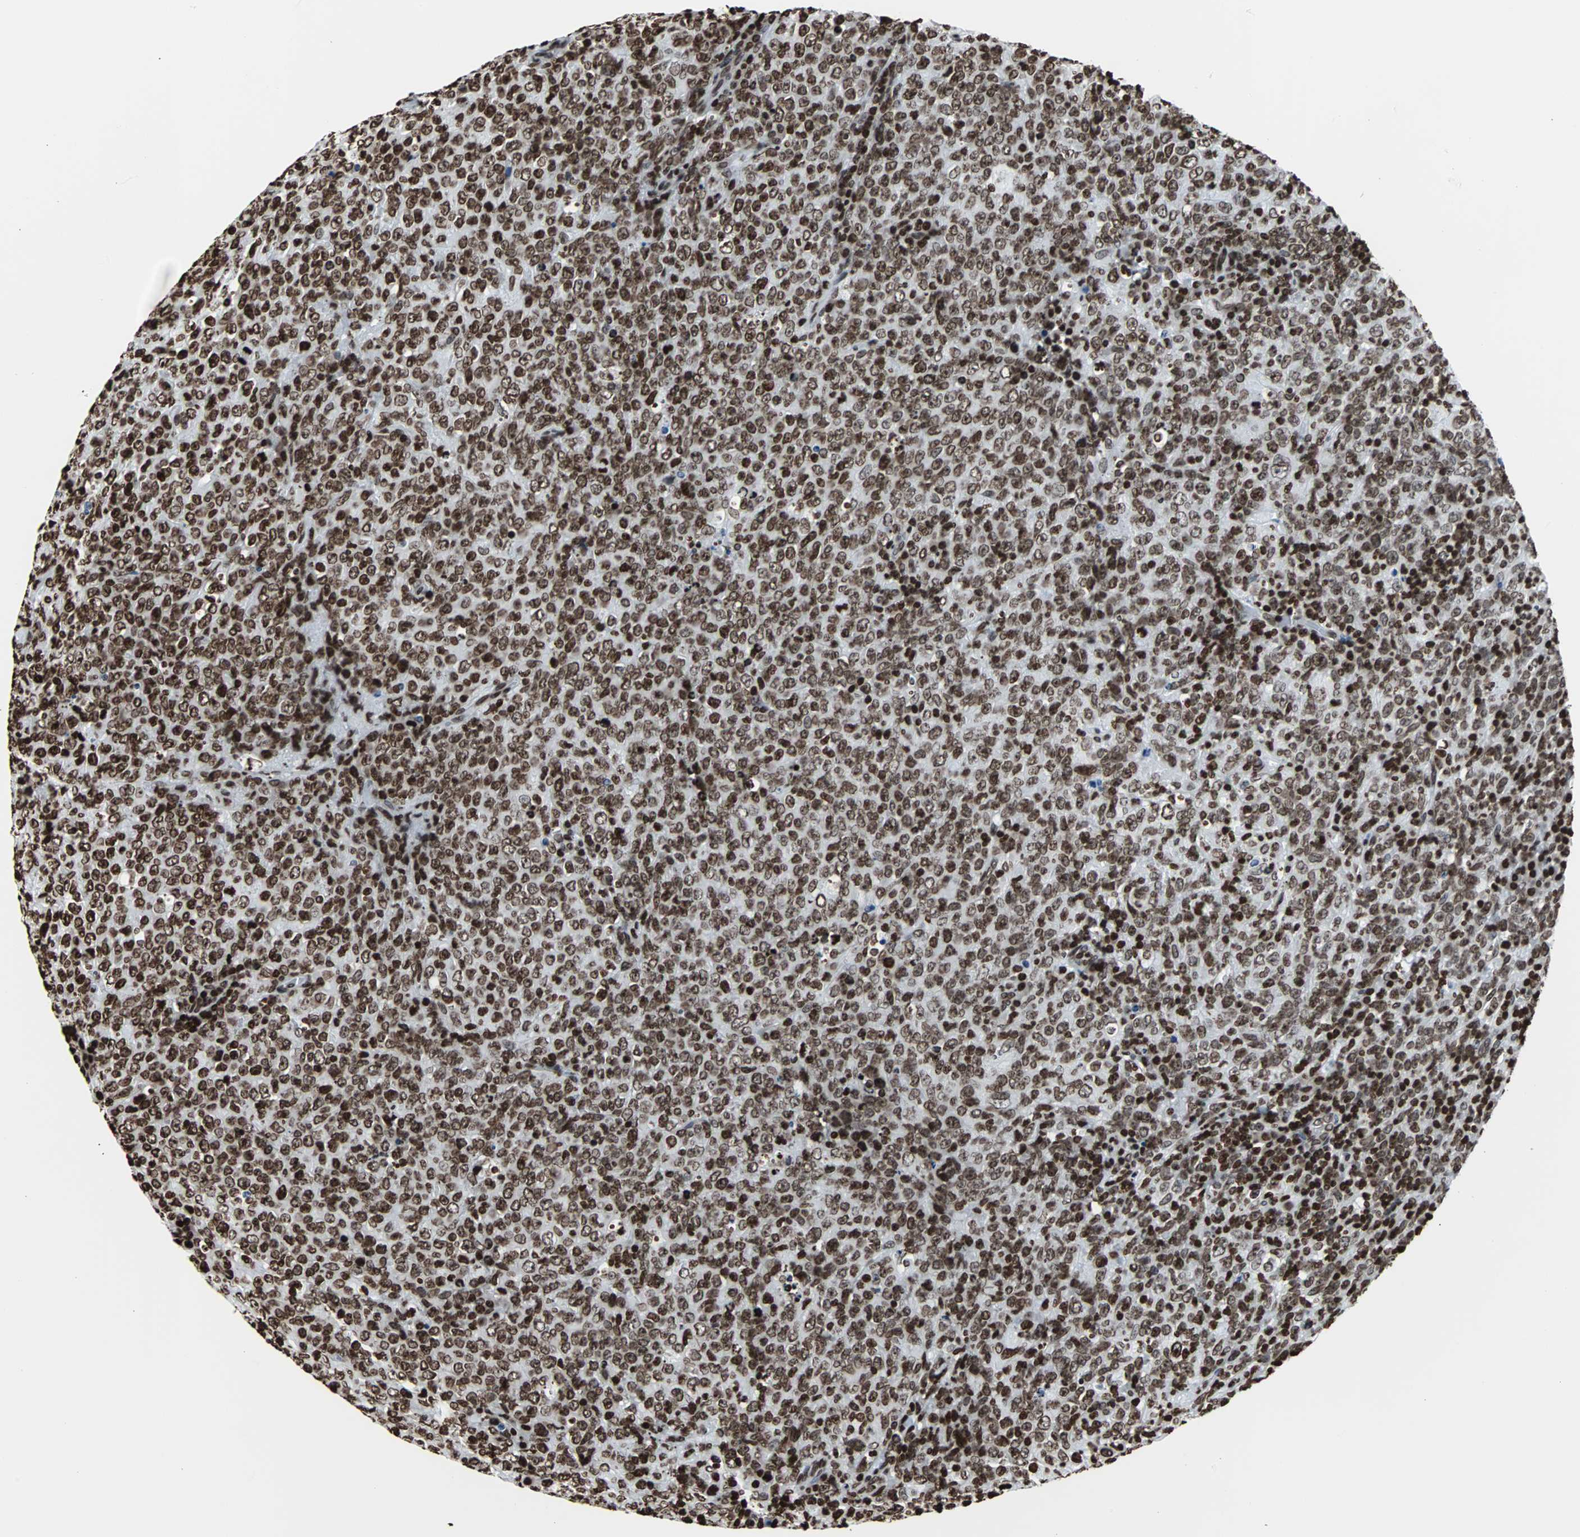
{"staining": {"intensity": "strong", "quantity": ">75%", "location": "nuclear"}, "tissue": "lymphoma", "cell_type": "Tumor cells", "image_type": "cancer", "snomed": [{"axis": "morphology", "description": "Malignant lymphoma, non-Hodgkin's type, High grade"}, {"axis": "topography", "description": "Tonsil"}], "caption": "Protein staining demonstrates strong nuclear positivity in about >75% of tumor cells in lymphoma.", "gene": "H2BC18", "patient": {"sex": "female", "age": 36}}